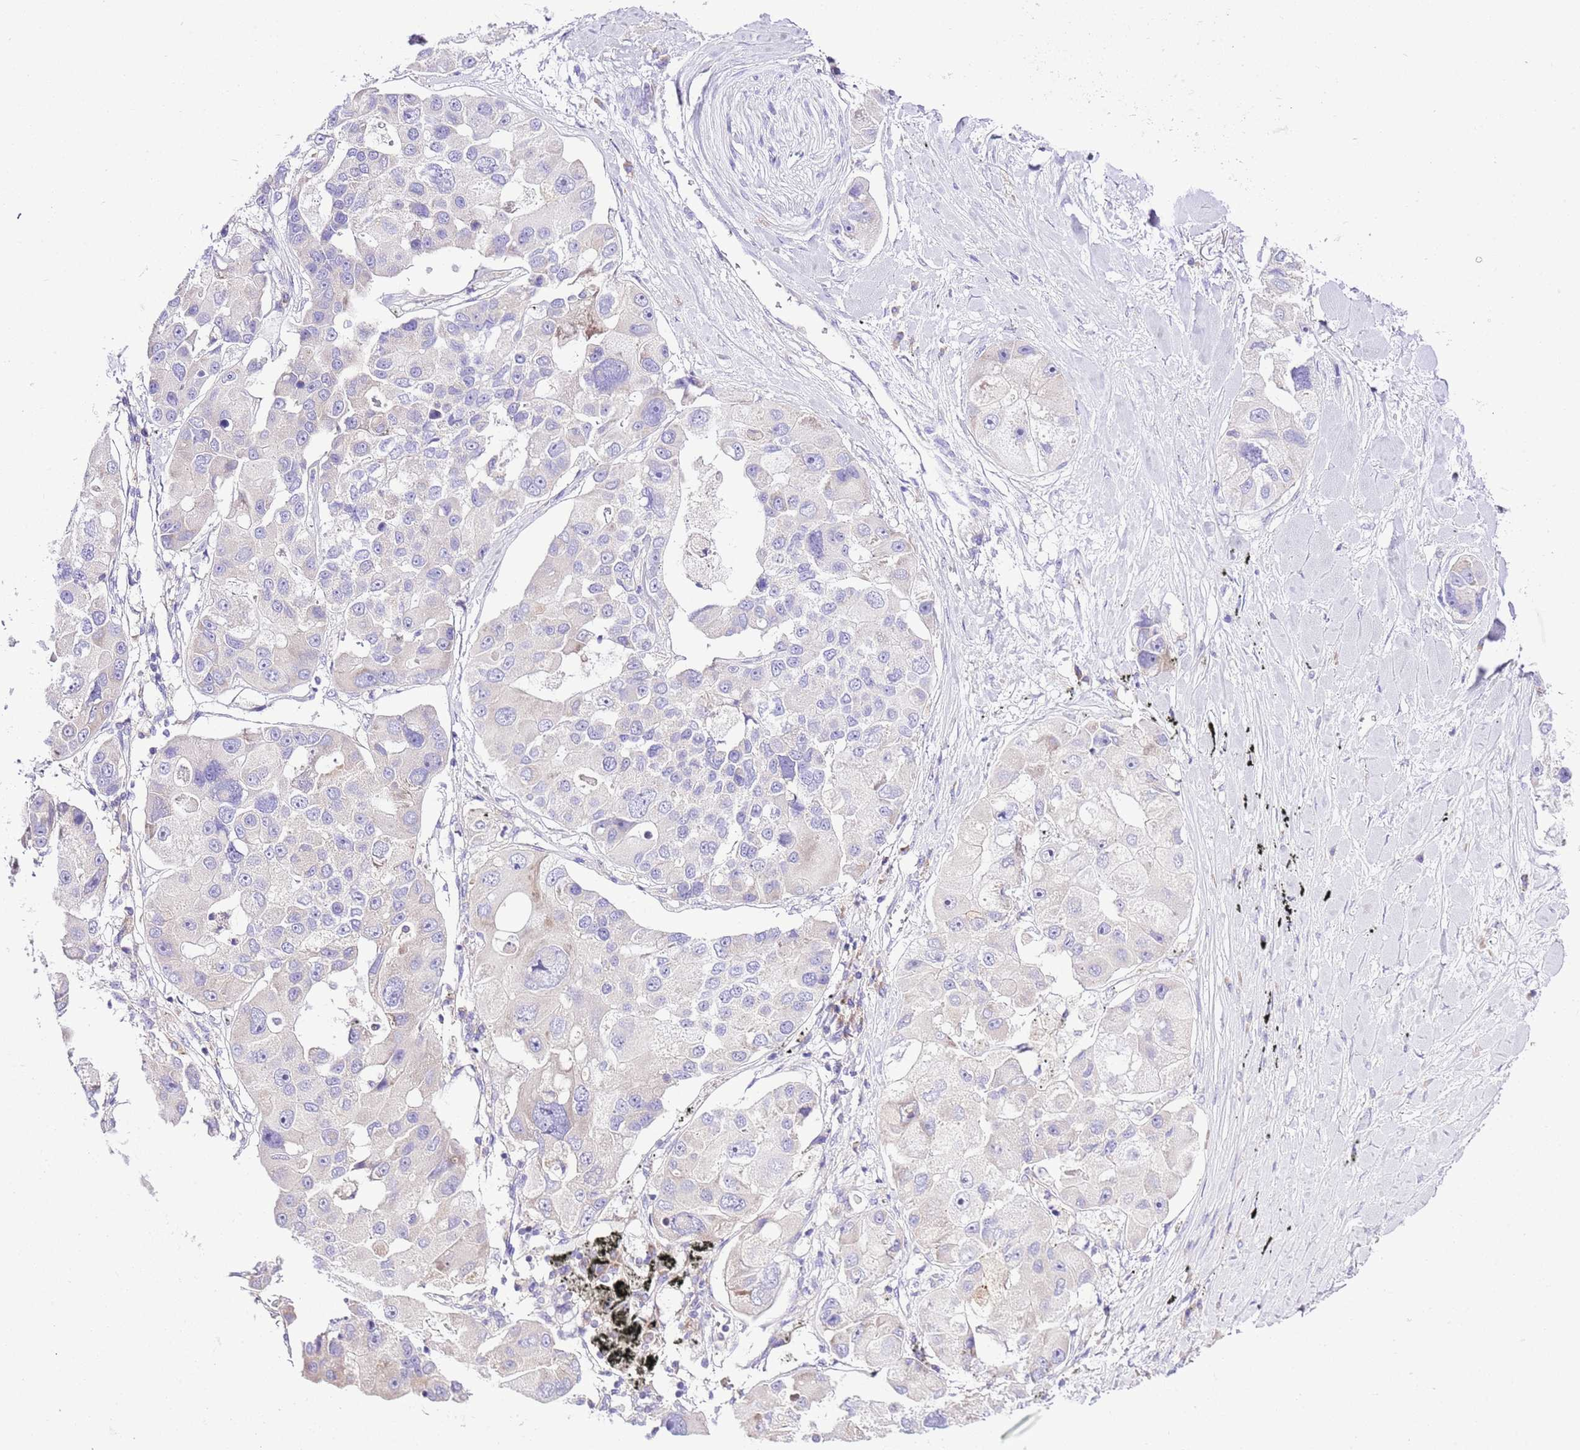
{"staining": {"intensity": "negative", "quantity": "none", "location": "none"}, "tissue": "lung cancer", "cell_type": "Tumor cells", "image_type": "cancer", "snomed": [{"axis": "morphology", "description": "Adenocarcinoma, NOS"}, {"axis": "topography", "description": "Lung"}], "caption": "An immunohistochemistry (IHC) micrograph of adenocarcinoma (lung) is shown. There is no staining in tumor cells of adenocarcinoma (lung). The staining was performed using DAB (3,3'-diaminobenzidine) to visualize the protein expression in brown, while the nuclei were stained in blue with hematoxylin (Magnification: 20x).", "gene": "RPS10", "patient": {"sex": "female", "age": 54}}